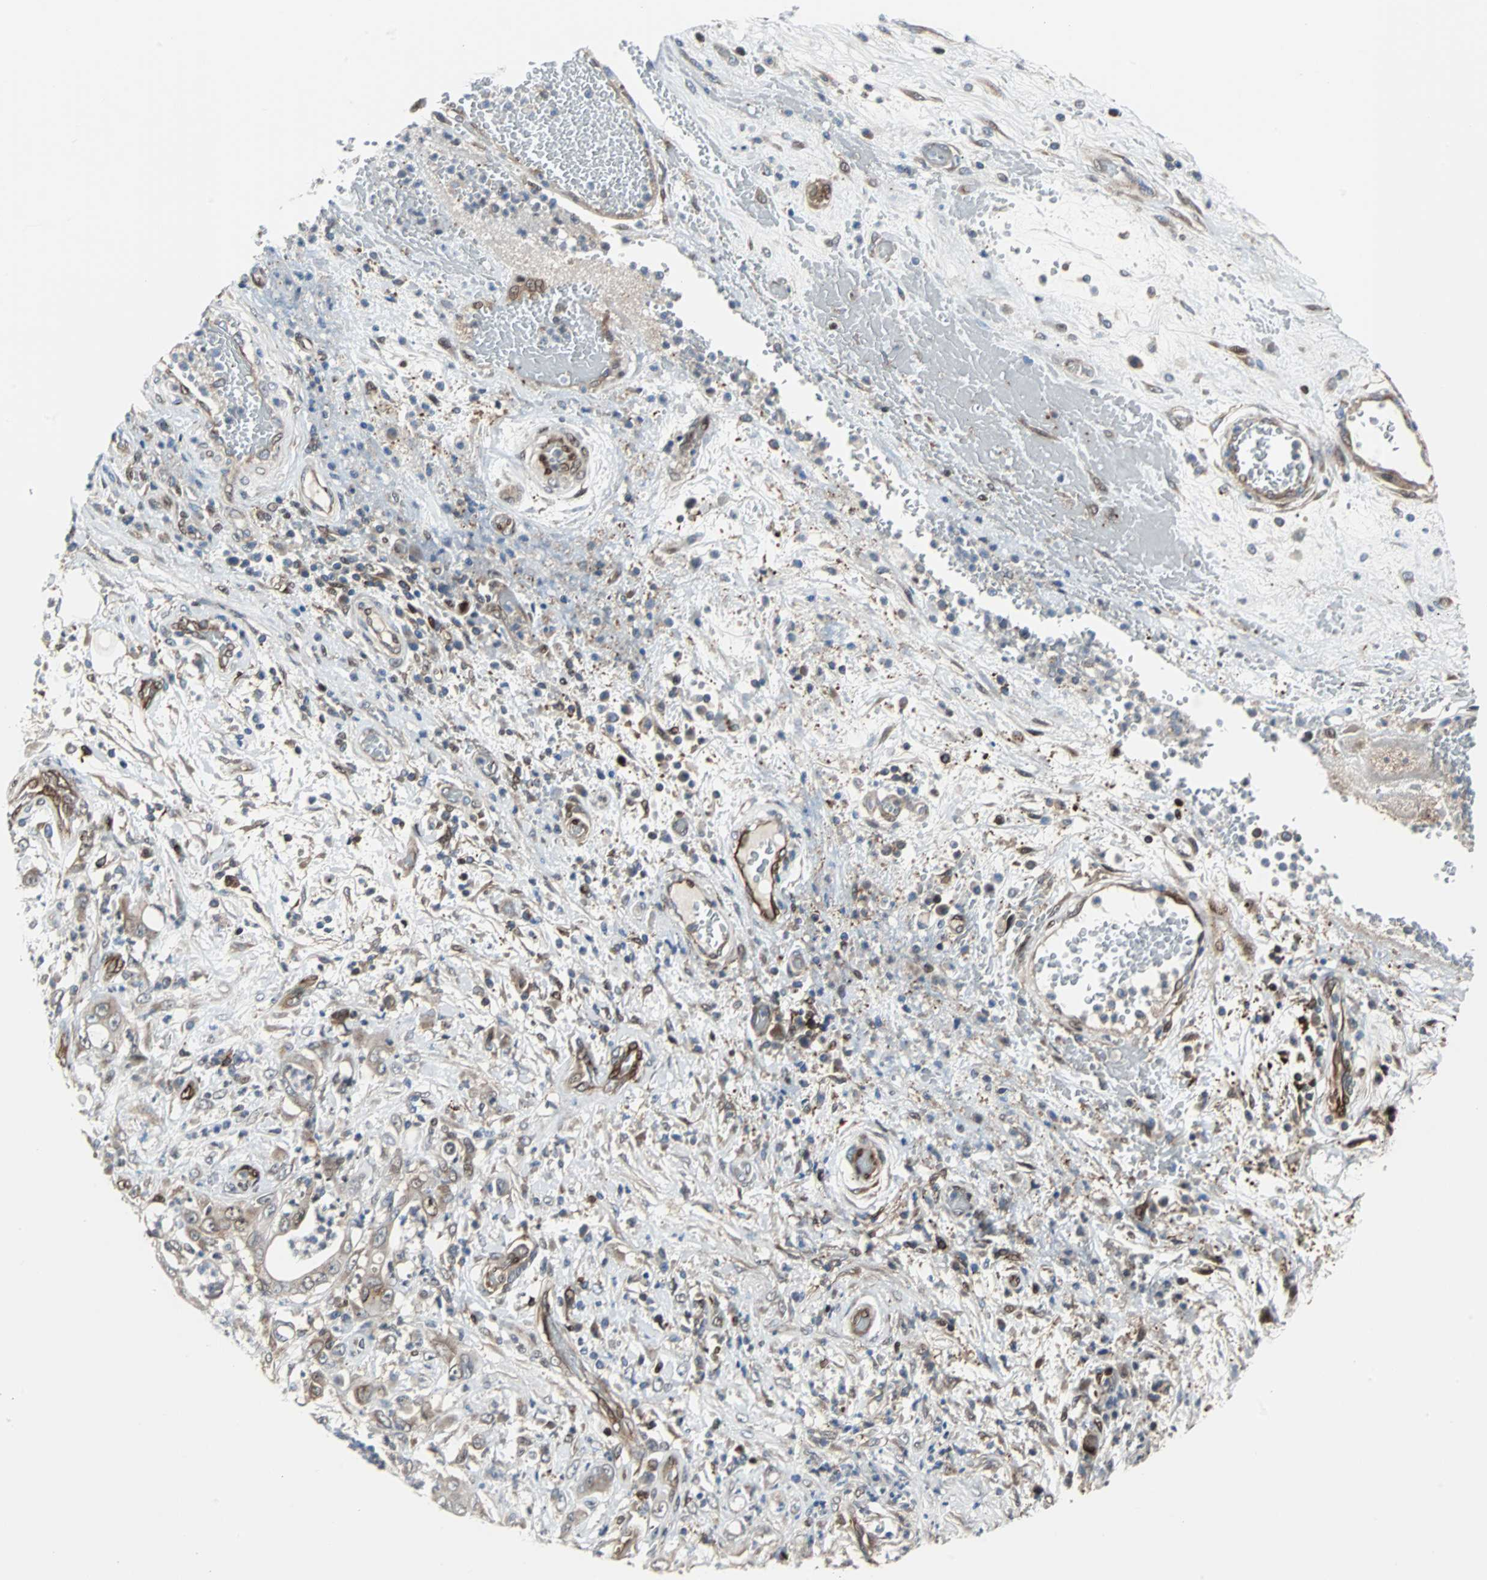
{"staining": {"intensity": "moderate", "quantity": ">75%", "location": "cytoplasmic/membranous"}, "tissue": "stomach cancer", "cell_type": "Tumor cells", "image_type": "cancer", "snomed": [{"axis": "morphology", "description": "Adenocarcinoma, NOS"}, {"axis": "topography", "description": "Stomach"}], "caption": "There is medium levels of moderate cytoplasmic/membranous expression in tumor cells of stomach cancer (adenocarcinoma), as demonstrated by immunohistochemical staining (brown color).", "gene": "RELA", "patient": {"sex": "female", "age": 73}}